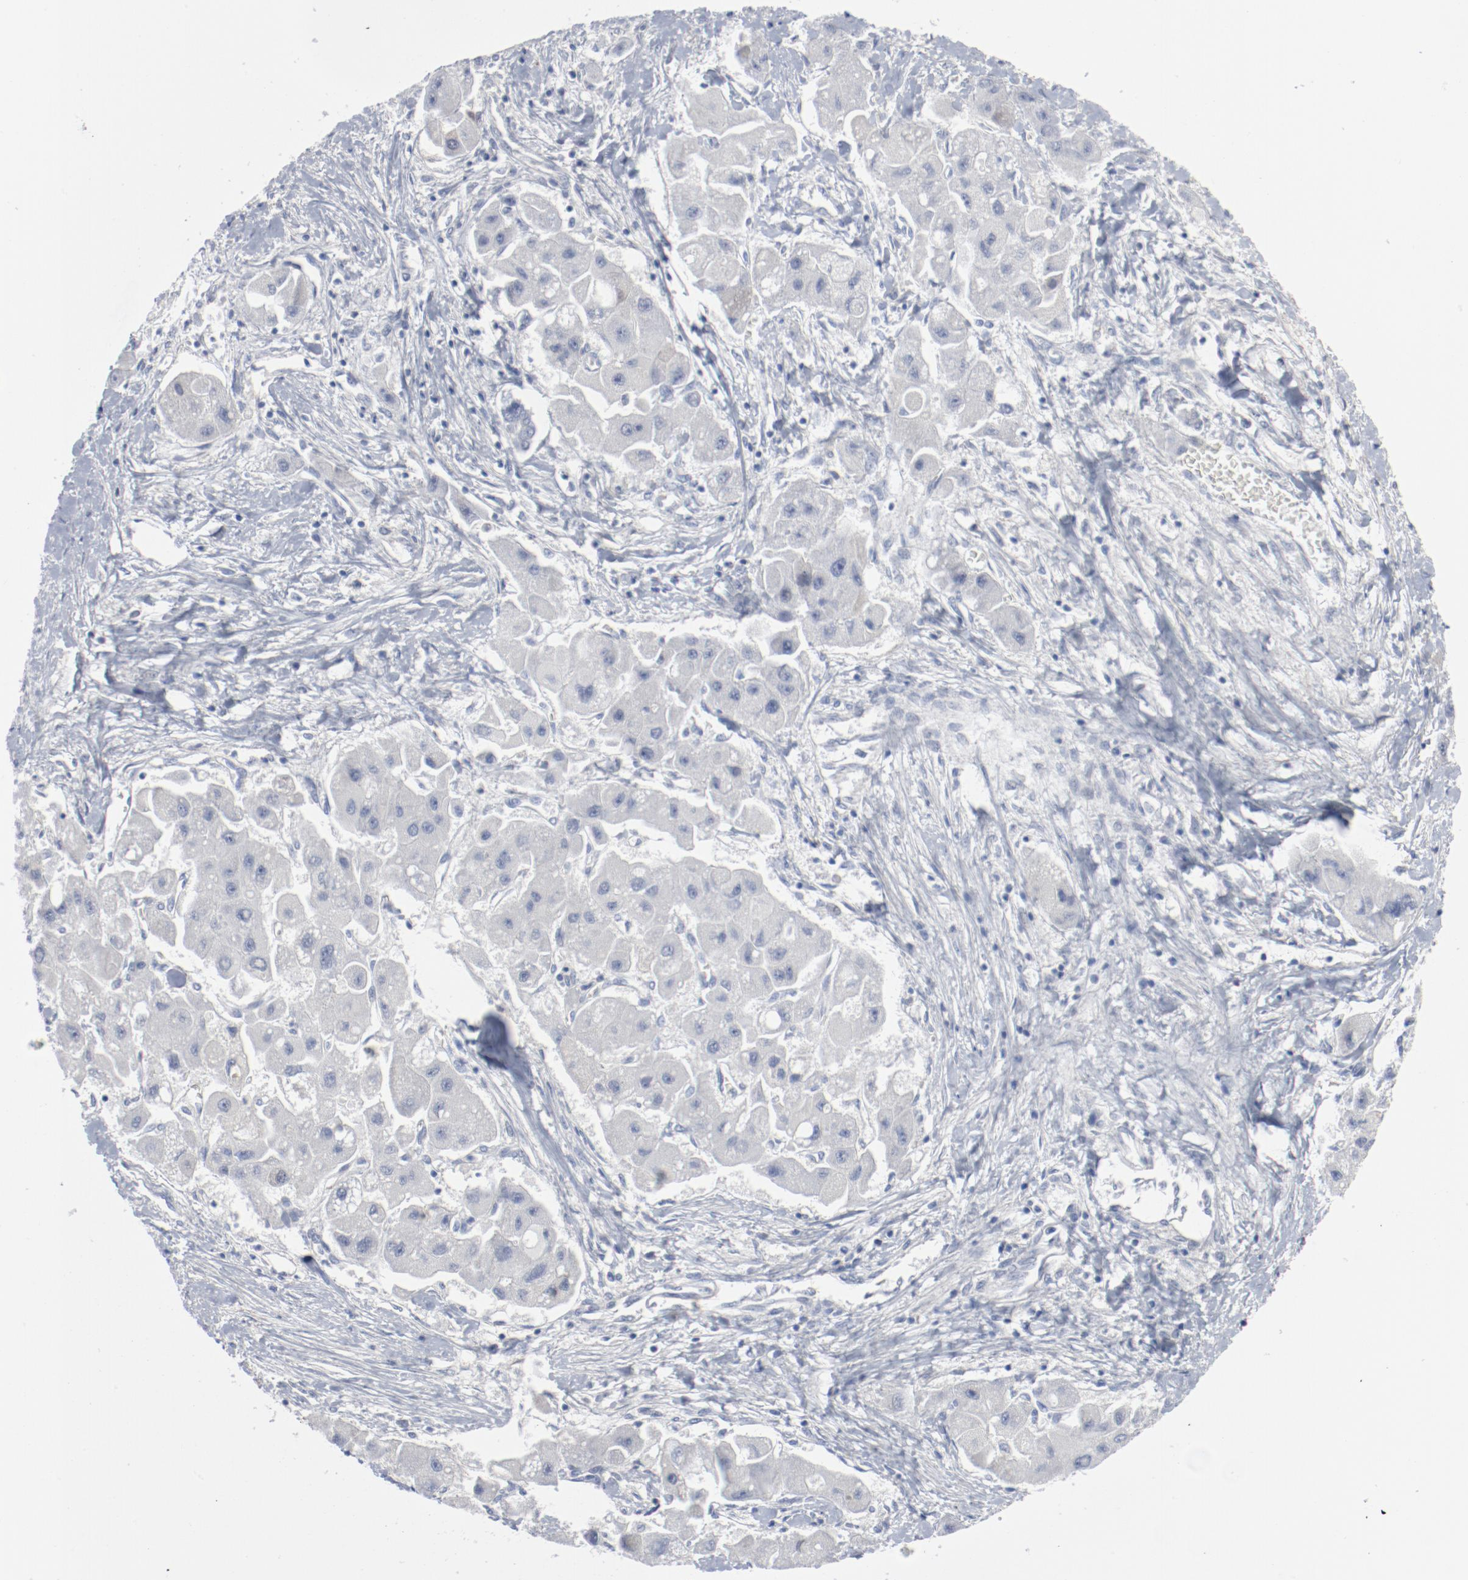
{"staining": {"intensity": "negative", "quantity": "none", "location": "none"}, "tissue": "liver cancer", "cell_type": "Tumor cells", "image_type": "cancer", "snomed": [{"axis": "morphology", "description": "Carcinoma, Hepatocellular, NOS"}, {"axis": "topography", "description": "Liver"}], "caption": "Micrograph shows no protein positivity in tumor cells of hepatocellular carcinoma (liver) tissue. (DAB immunohistochemistry visualized using brightfield microscopy, high magnification).", "gene": "CDK1", "patient": {"sex": "male", "age": 24}}